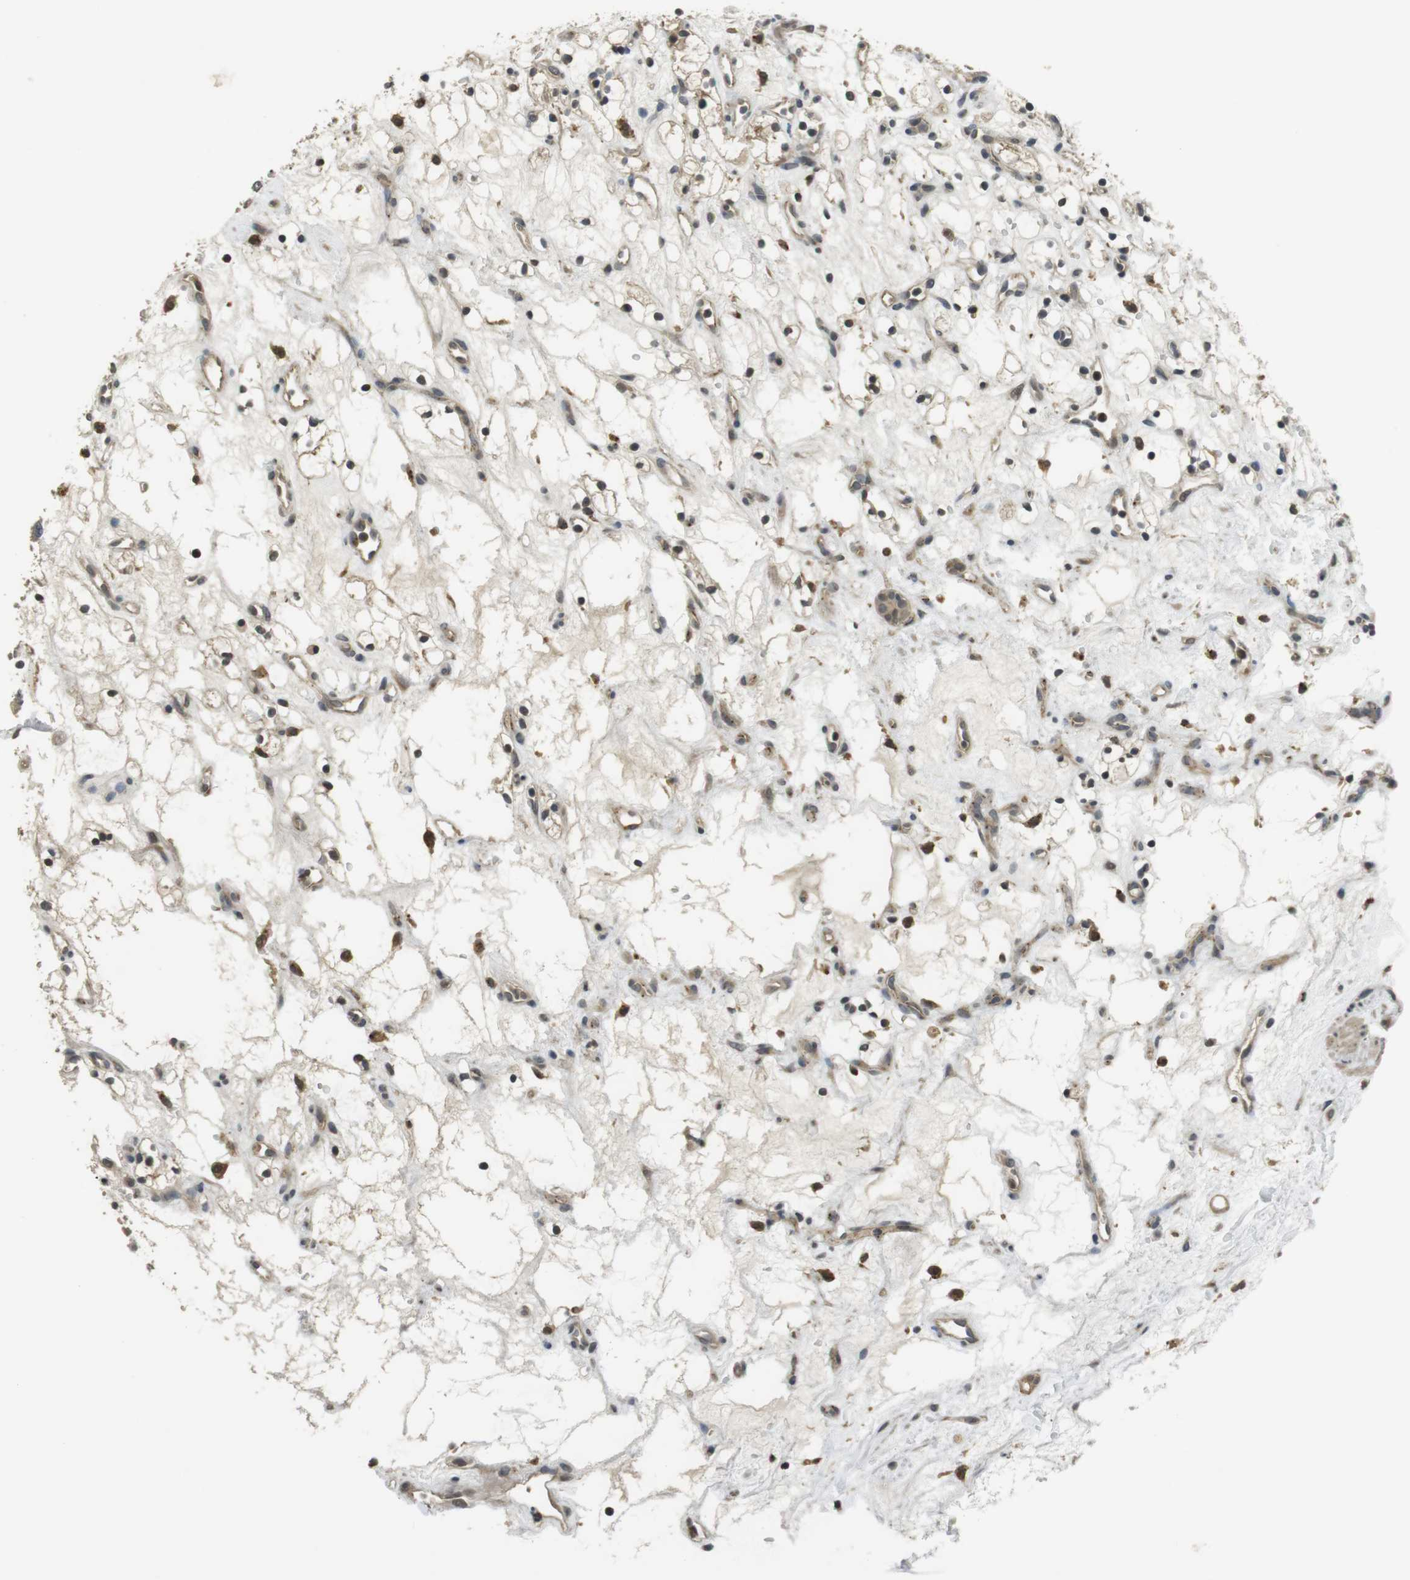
{"staining": {"intensity": "negative", "quantity": "none", "location": "none"}, "tissue": "renal cancer", "cell_type": "Tumor cells", "image_type": "cancer", "snomed": [{"axis": "morphology", "description": "Adenocarcinoma, NOS"}, {"axis": "topography", "description": "Kidney"}], "caption": "This is an IHC histopathology image of human renal cancer. There is no staining in tumor cells.", "gene": "FZD10", "patient": {"sex": "female", "age": 60}}